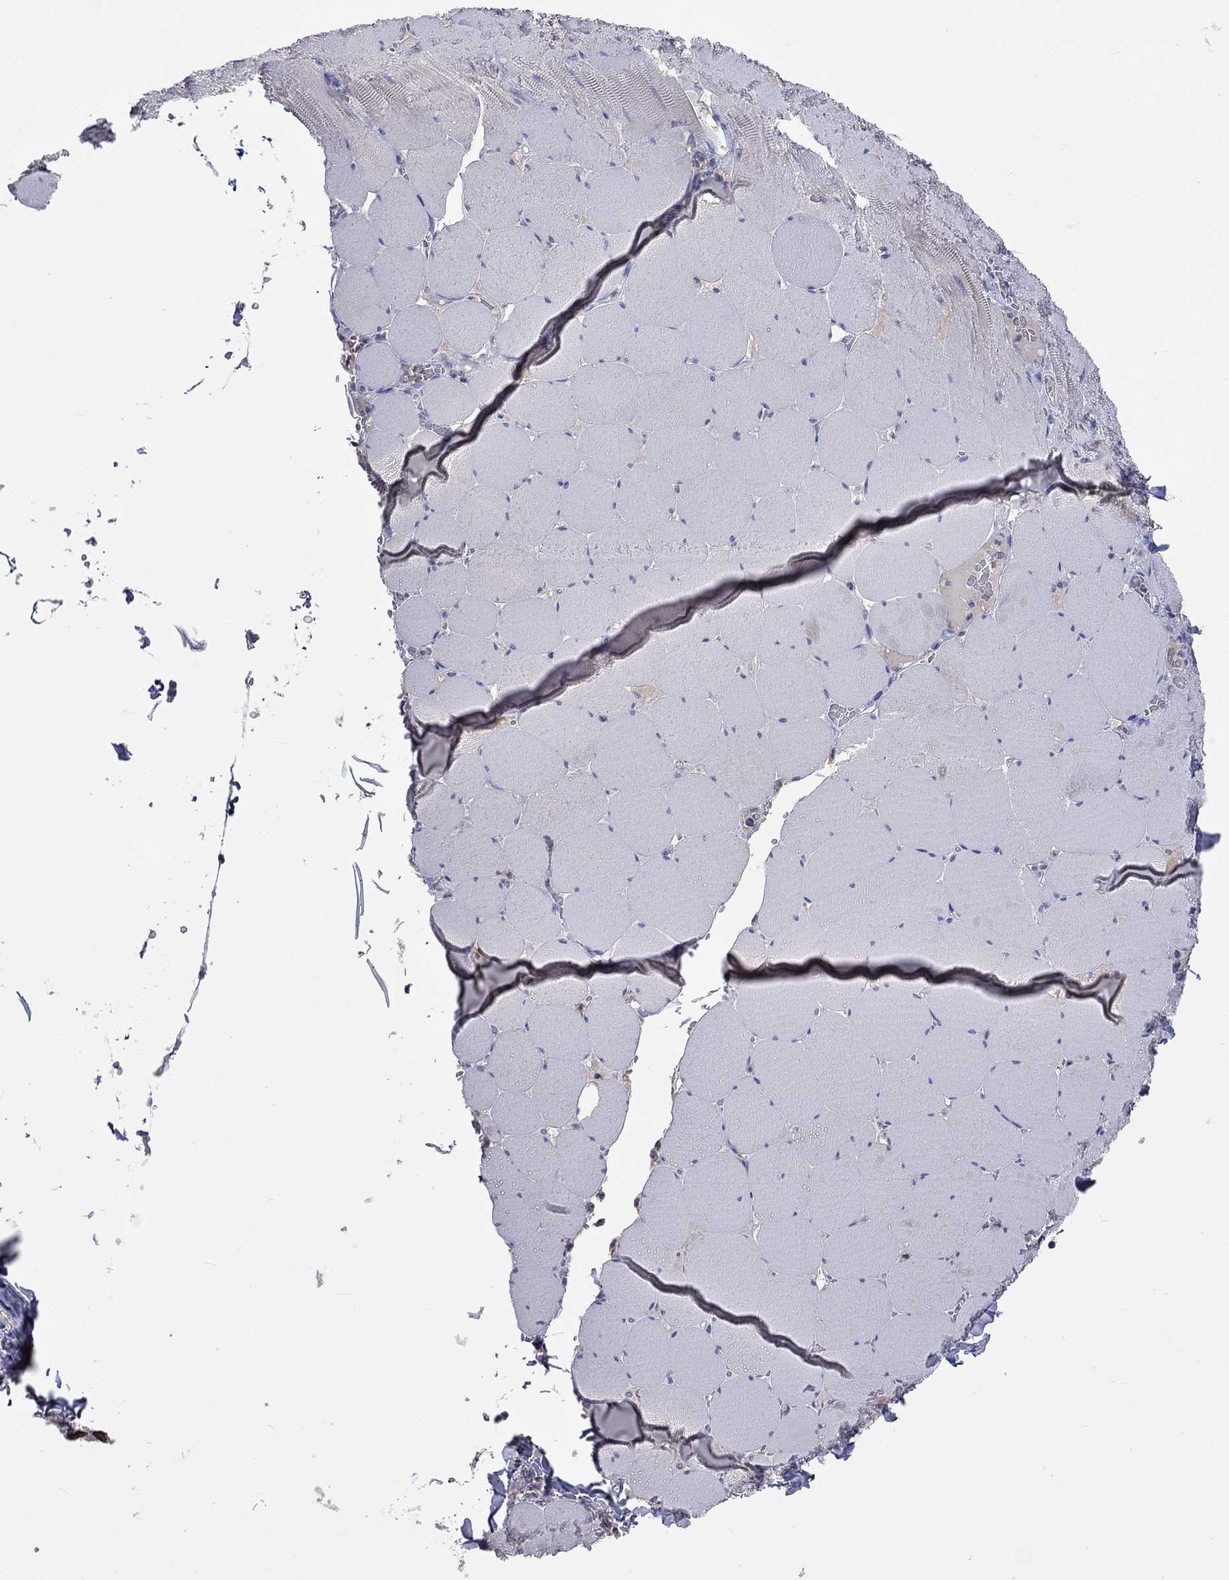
{"staining": {"intensity": "negative", "quantity": "none", "location": "none"}, "tissue": "skeletal muscle", "cell_type": "Myocytes", "image_type": "normal", "snomed": [{"axis": "morphology", "description": "Normal tissue, NOS"}, {"axis": "morphology", "description": "Malignant melanoma, Metastatic site"}, {"axis": "topography", "description": "Skeletal muscle"}], "caption": "Immunohistochemistry (IHC) image of unremarkable skeletal muscle: skeletal muscle stained with DAB (3,3'-diaminobenzidine) displays no significant protein staining in myocytes.", "gene": "LRFN4", "patient": {"sex": "male", "age": 50}}